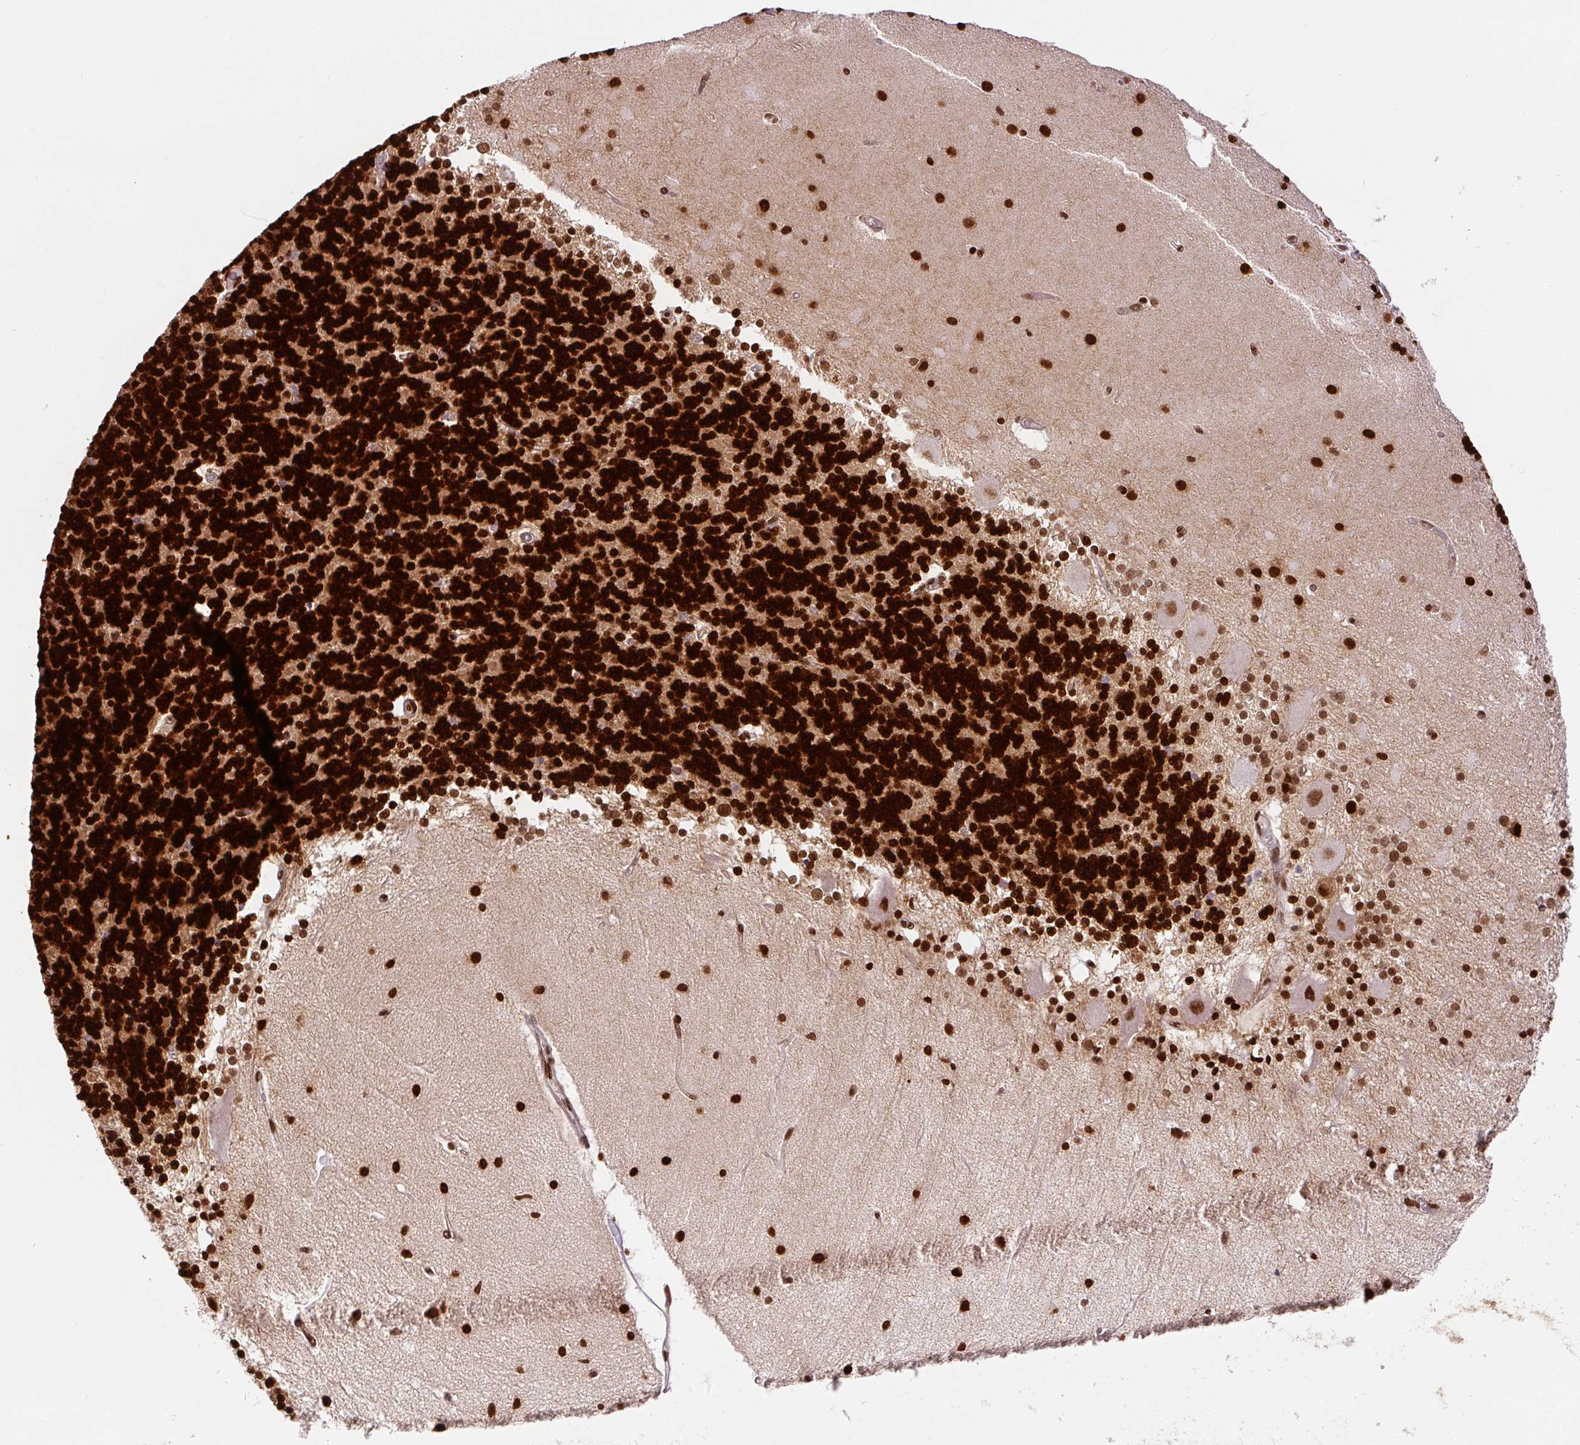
{"staining": {"intensity": "strong", "quantity": ">75%", "location": "nuclear"}, "tissue": "cerebellum", "cell_type": "Cells in granular layer", "image_type": "normal", "snomed": [{"axis": "morphology", "description": "Normal tissue, NOS"}, {"axis": "topography", "description": "Cerebellum"}], "caption": "This image shows immunohistochemistry (IHC) staining of normal cerebellum, with high strong nuclear expression in approximately >75% of cells in granular layer.", "gene": "FUS", "patient": {"sex": "female", "age": 54}}